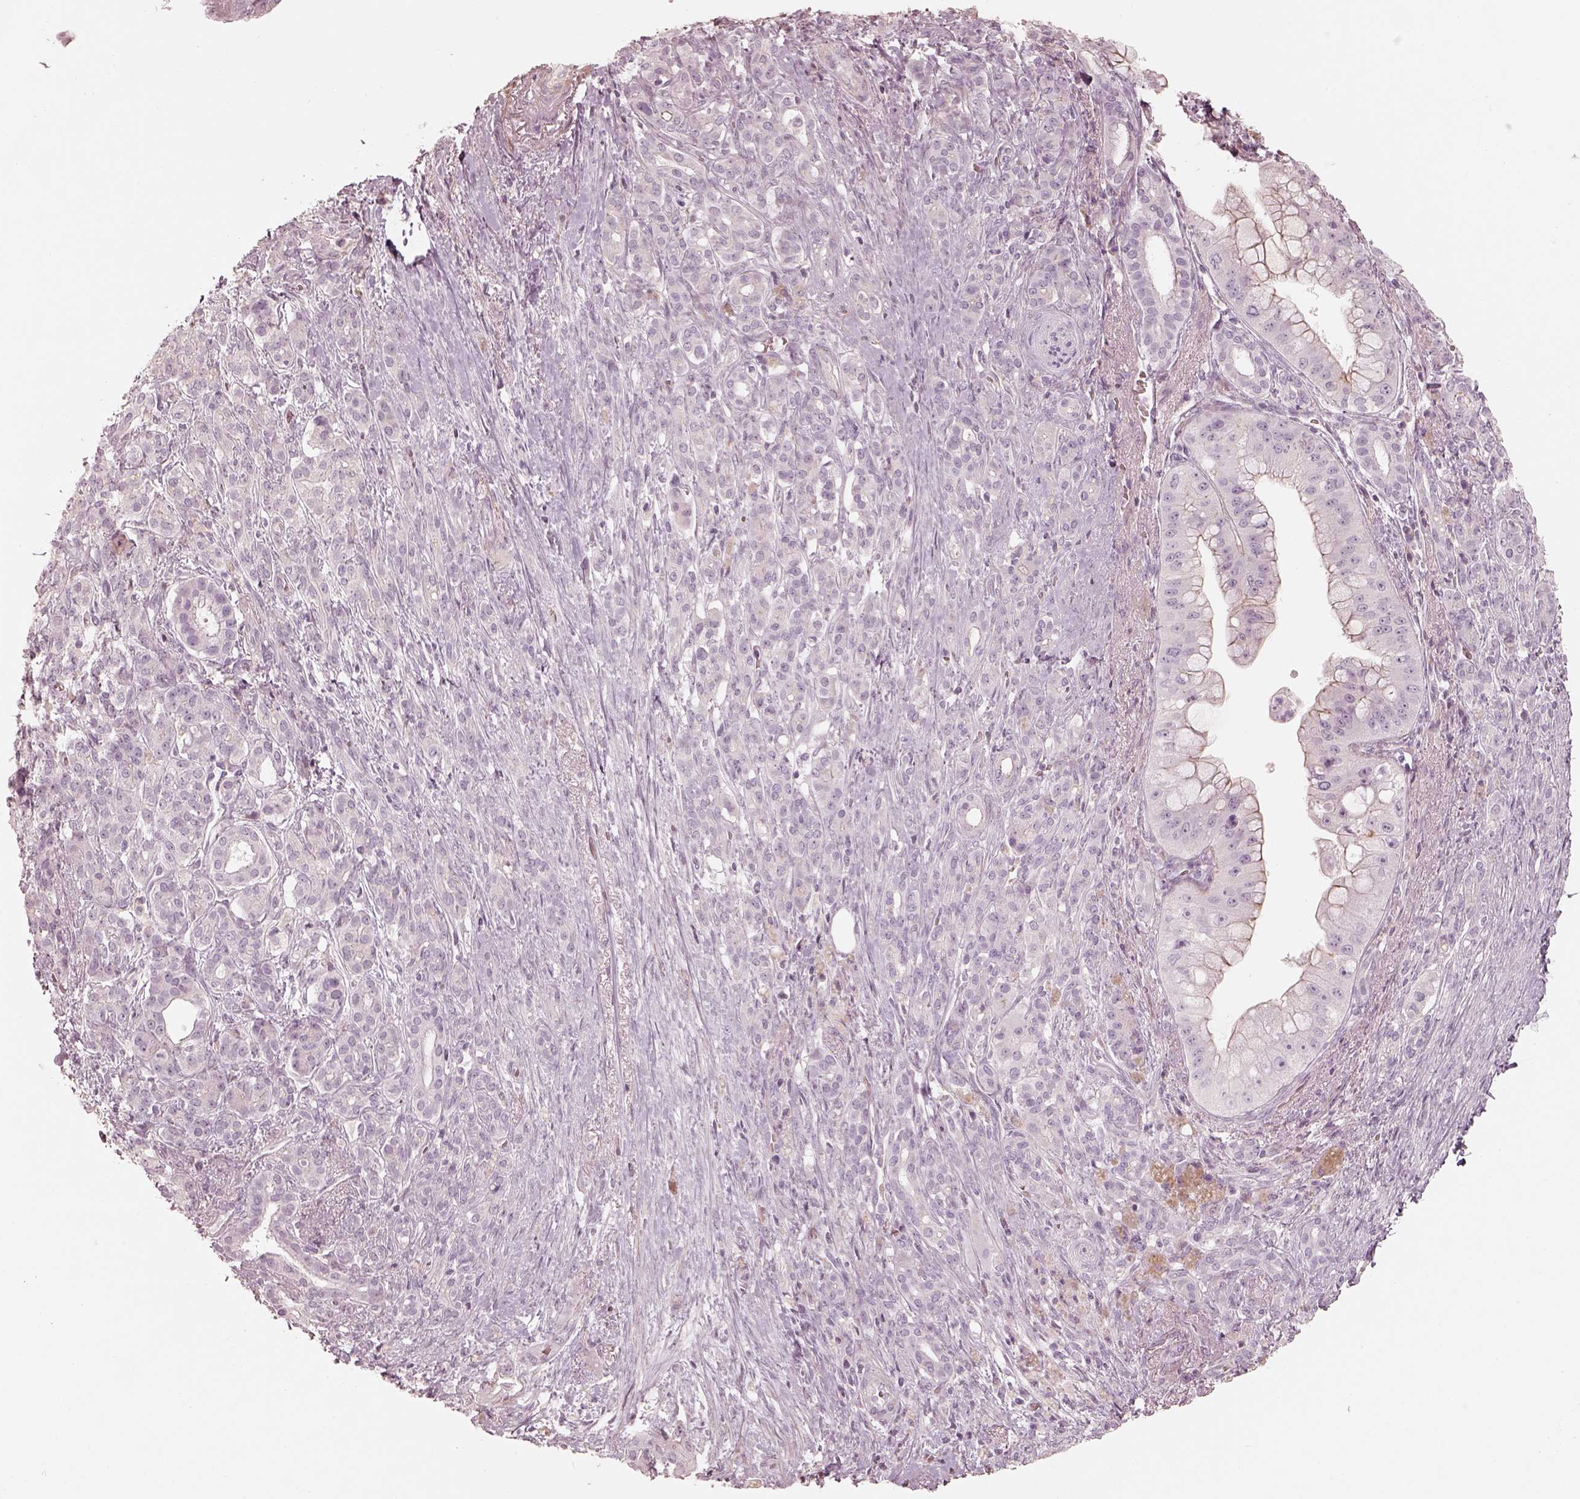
{"staining": {"intensity": "negative", "quantity": "none", "location": "none"}, "tissue": "pancreatic cancer", "cell_type": "Tumor cells", "image_type": "cancer", "snomed": [{"axis": "morphology", "description": "Normal tissue, NOS"}, {"axis": "morphology", "description": "Inflammation, NOS"}, {"axis": "morphology", "description": "Adenocarcinoma, NOS"}, {"axis": "topography", "description": "Pancreas"}], "caption": "Protein analysis of pancreatic cancer reveals no significant positivity in tumor cells.", "gene": "PRLHR", "patient": {"sex": "male", "age": 57}}